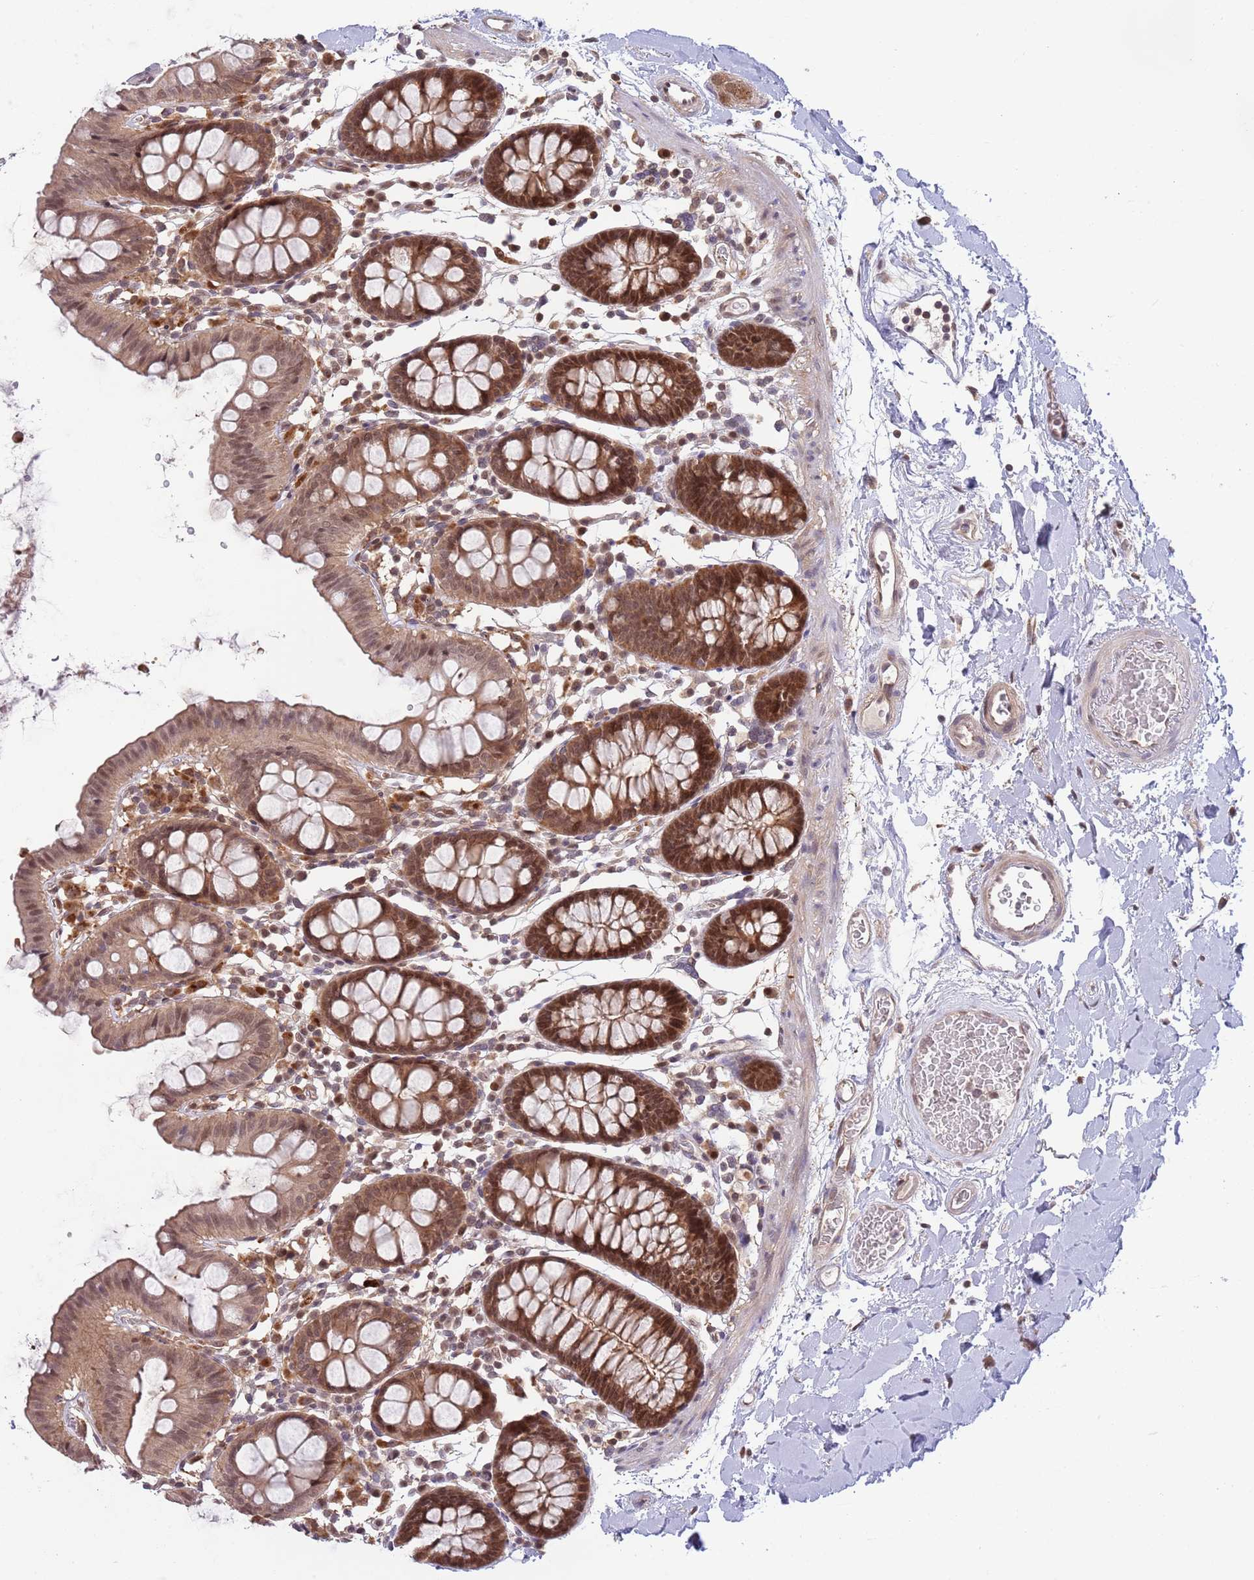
{"staining": {"intensity": "weak", "quantity": ">75%", "location": "cytoplasmic/membranous"}, "tissue": "colon", "cell_type": "Endothelial cells", "image_type": "normal", "snomed": [{"axis": "morphology", "description": "Normal tissue, NOS"}, {"axis": "topography", "description": "Colon"}], "caption": "The immunohistochemical stain labels weak cytoplasmic/membranous positivity in endothelial cells of unremarkable colon. (DAB IHC, brown staining for protein, blue staining for nuclei).", "gene": "SALL1", "patient": {"sex": "male", "age": 75}}